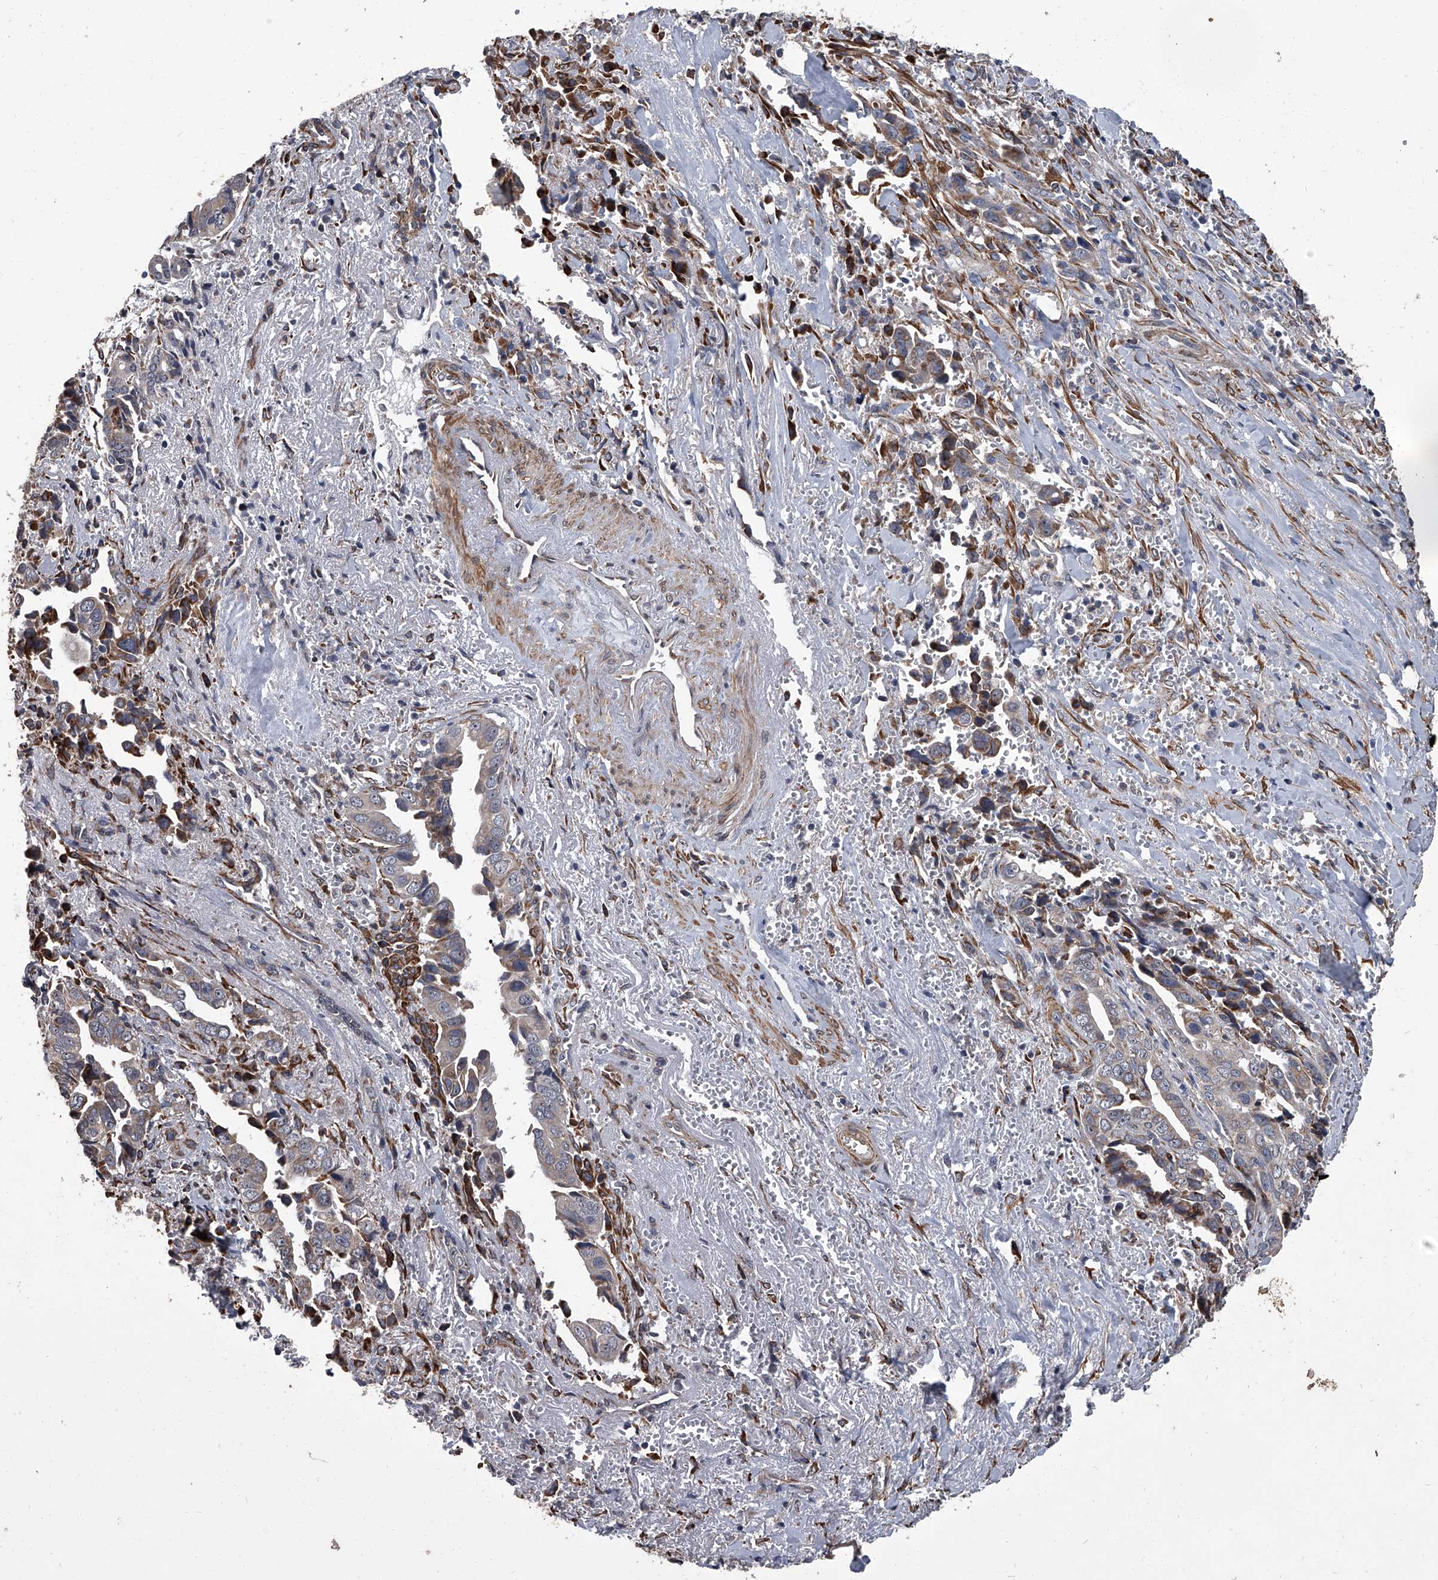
{"staining": {"intensity": "moderate", "quantity": "<25%", "location": "cytoplasmic/membranous"}, "tissue": "liver cancer", "cell_type": "Tumor cells", "image_type": "cancer", "snomed": [{"axis": "morphology", "description": "Cholangiocarcinoma"}, {"axis": "topography", "description": "Liver"}], "caption": "Liver cancer tissue demonstrates moderate cytoplasmic/membranous positivity in about <25% of tumor cells, visualized by immunohistochemistry.", "gene": "SIRT4", "patient": {"sex": "female", "age": 79}}